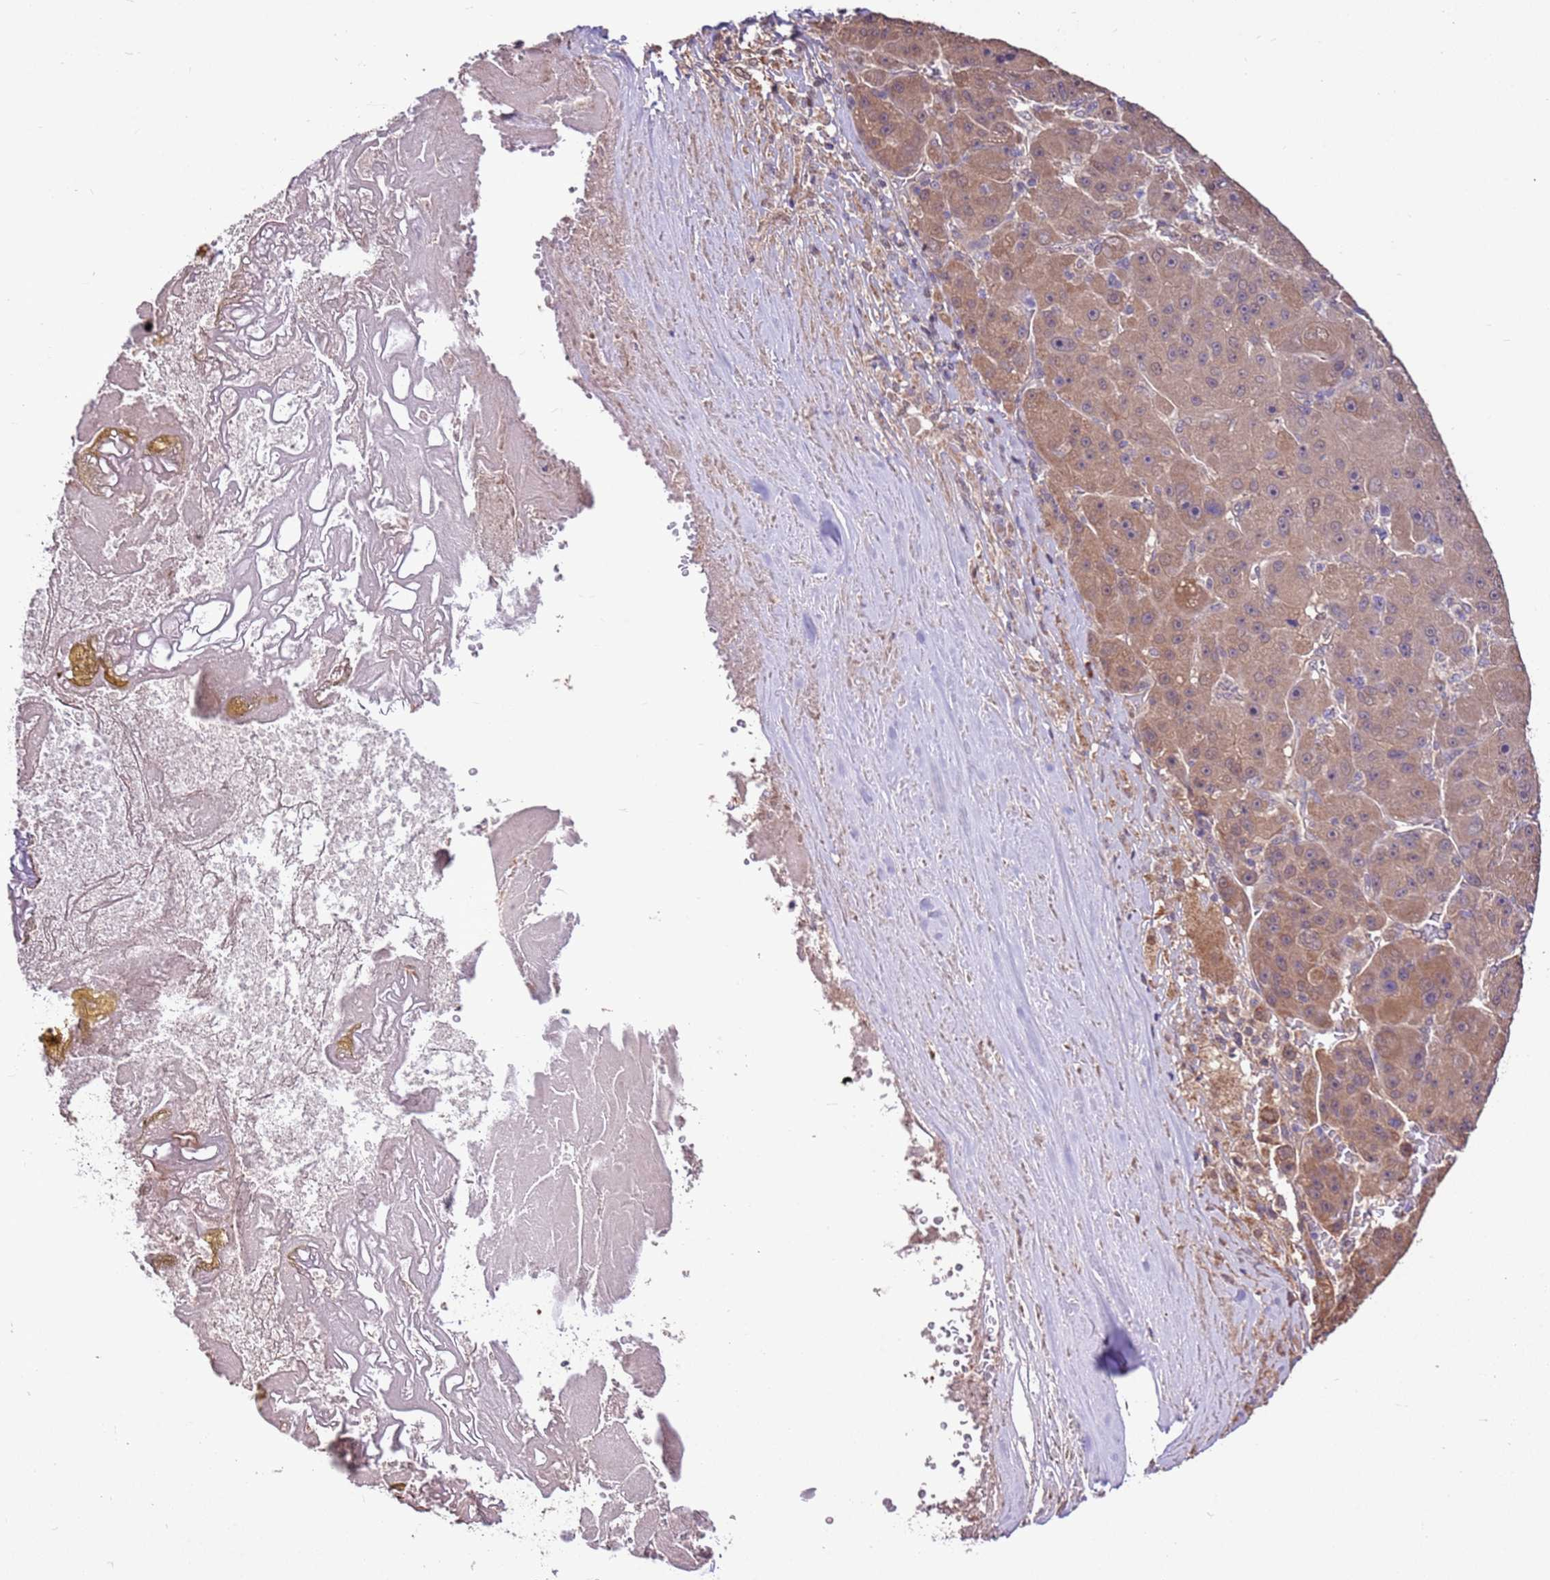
{"staining": {"intensity": "weak", "quantity": ">75%", "location": "cytoplasmic/membranous"}, "tissue": "liver cancer", "cell_type": "Tumor cells", "image_type": "cancer", "snomed": [{"axis": "morphology", "description": "Carcinoma, Hepatocellular, NOS"}, {"axis": "topography", "description": "Liver"}], "caption": "Hepatocellular carcinoma (liver) was stained to show a protein in brown. There is low levels of weak cytoplasmic/membranous staining in about >75% of tumor cells.", "gene": "BBS5", "patient": {"sex": "male", "age": 76}}